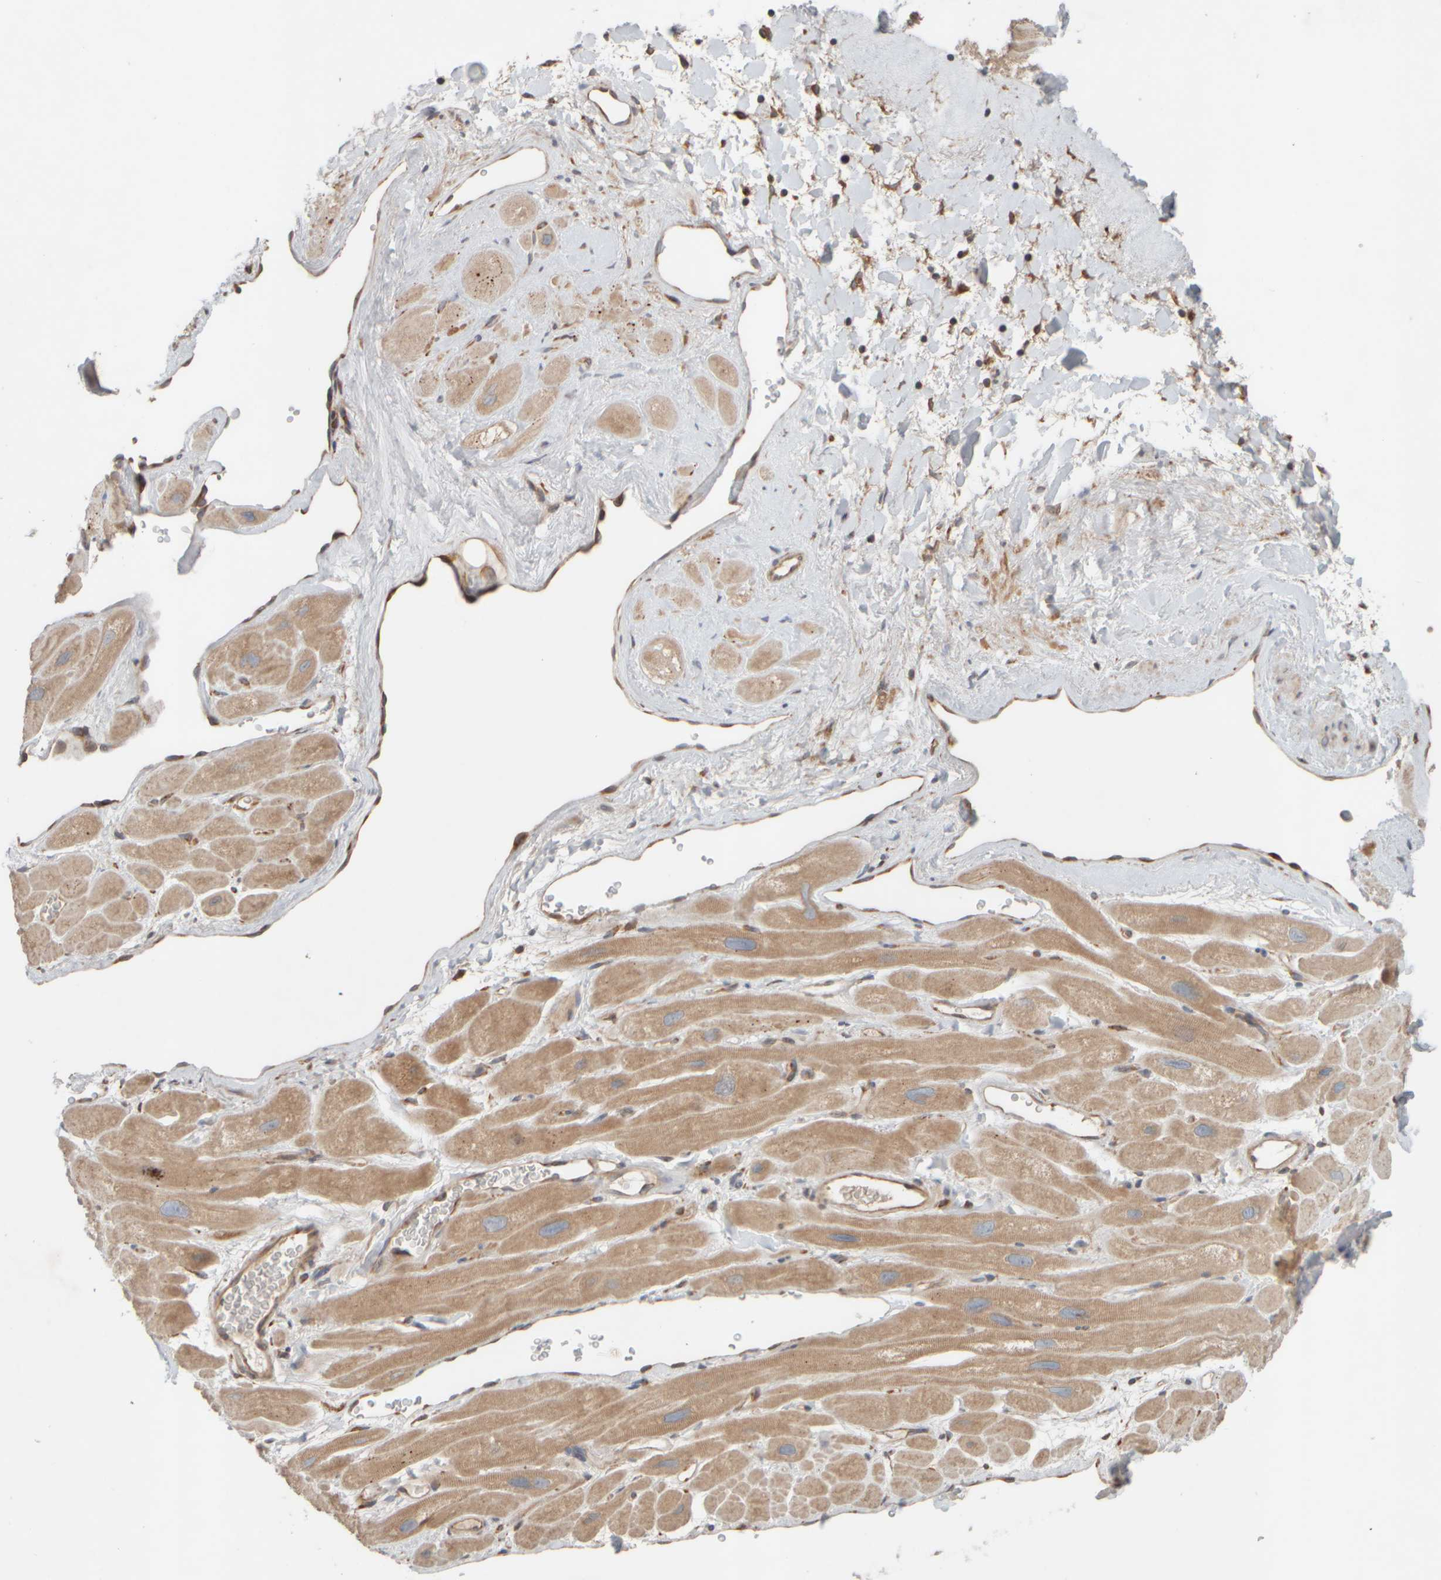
{"staining": {"intensity": "moderate", "quantity": ">75%", "location": "cytoplasmic/membranous"}, "tissue": "heart muscle", "cell_type": "Cardiomyocytes", "image_type": "normal", "snomed": [{"axis": "morphology", "description": "Normal tissue, NOS"}, {"axis": "topography", "description": "Heart"}], "caption": "This photomicrograph displays immunohistochemistry (IHC) staining of unremarkable human heart muscle, with medium moderate cytoplasmic/membranous staining in approximately >75% of cardiomyocytes.", "gene": "EIF2B3", "patient": {"sex": "male", "age": 49}}